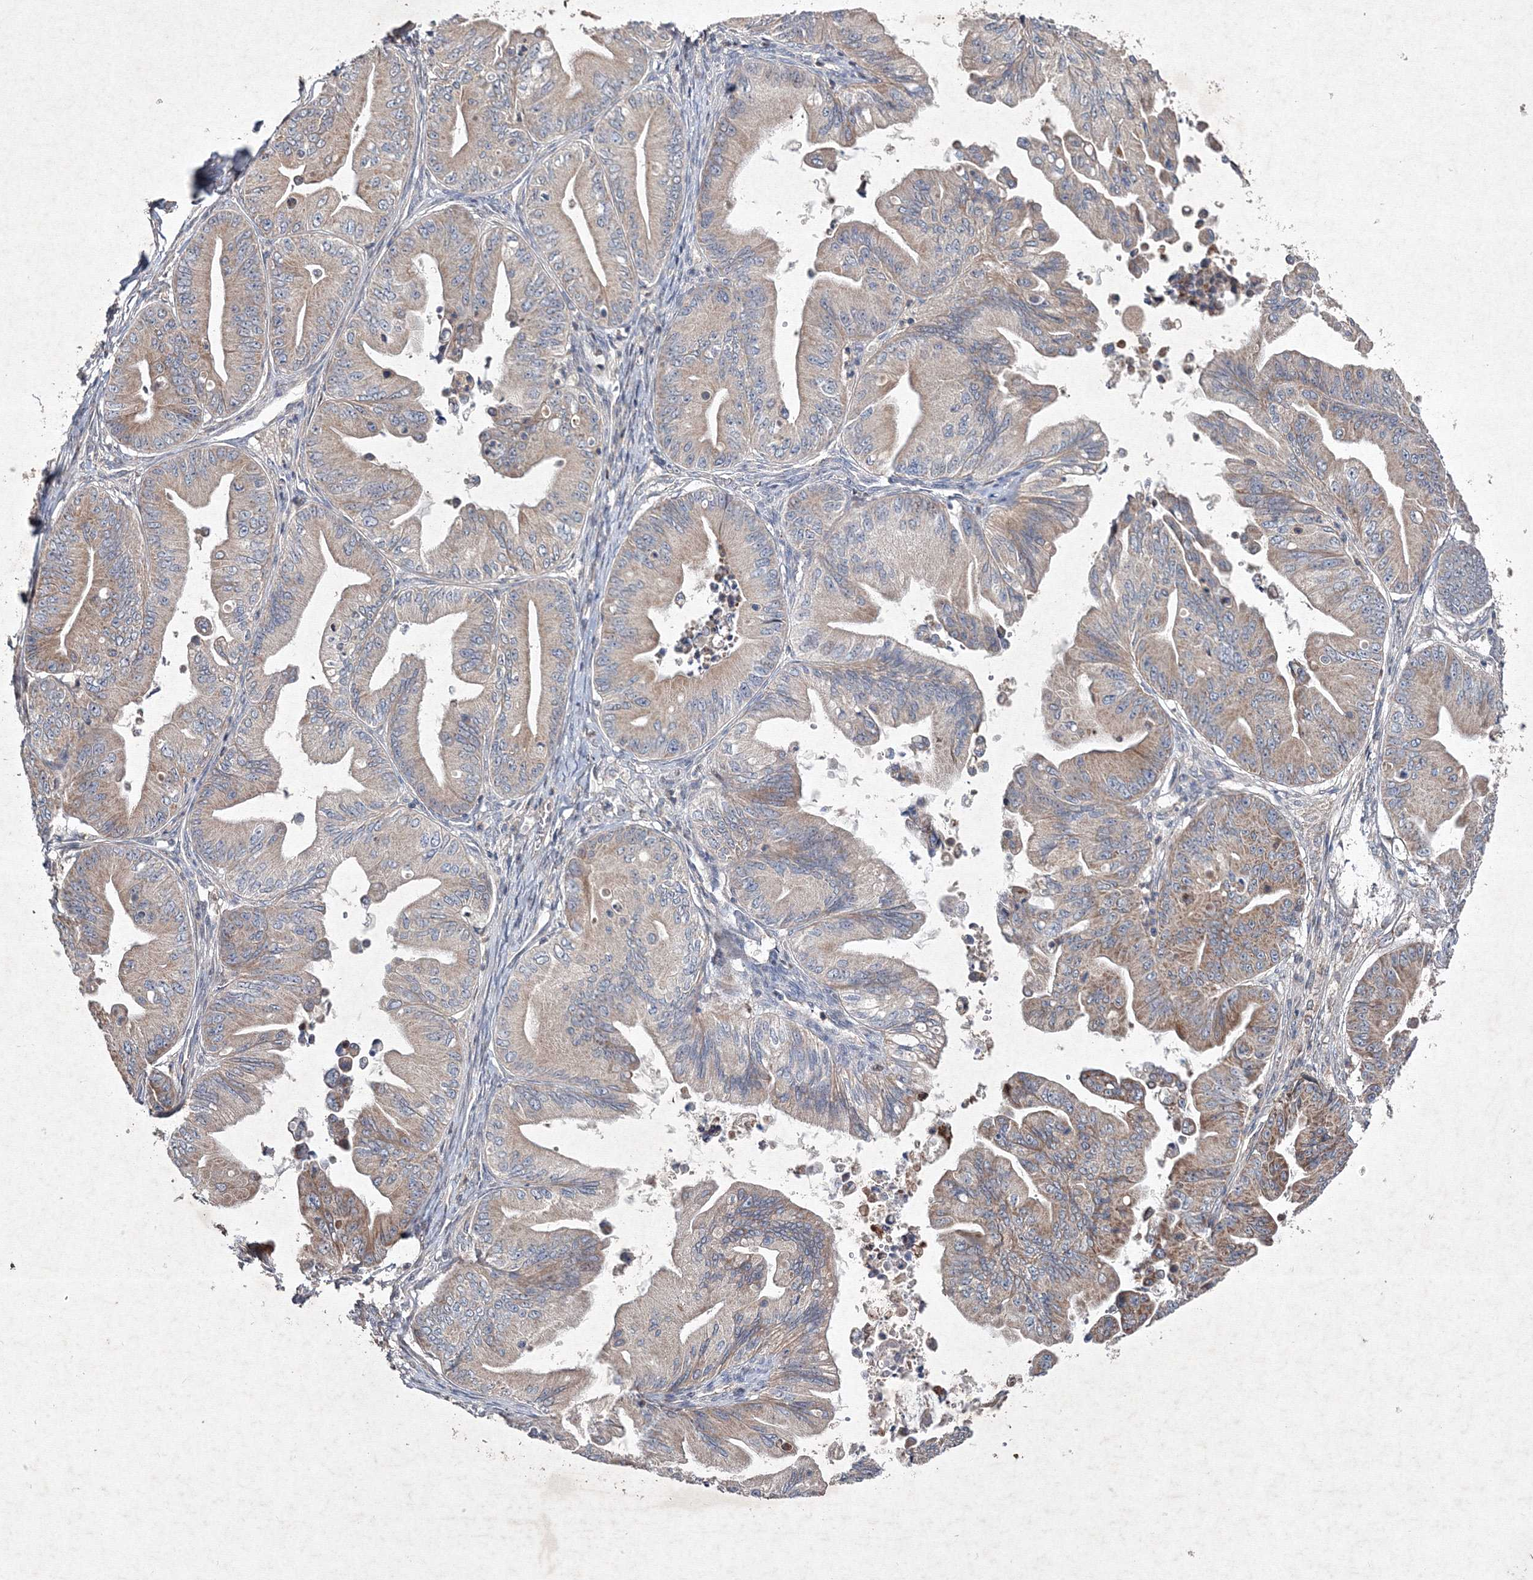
{"staining": {"intensity": "moderate", "quantity": "25%-75%", "location": "cytoplasmic/membranous"}, "tissue": "ovarian cancer", "cell_type": "Tumor cells", "image_type": "cancer", "snomed": [{"axis": "morphology", "description": "Cystadenocarcinoma, mucinous, NOS"}, {"axis": "topography", "description": "Ovary"}], "caption": "About 25%-75% of tumor cells in ovarian mucinous cystadenocarcinoma exhibit moderate cytoplasmic/membranous protein positivity as visualized by brown immunohistochemical staining.", "gene": "GFM1", "patient": {"sex": "female", "age": 71}}